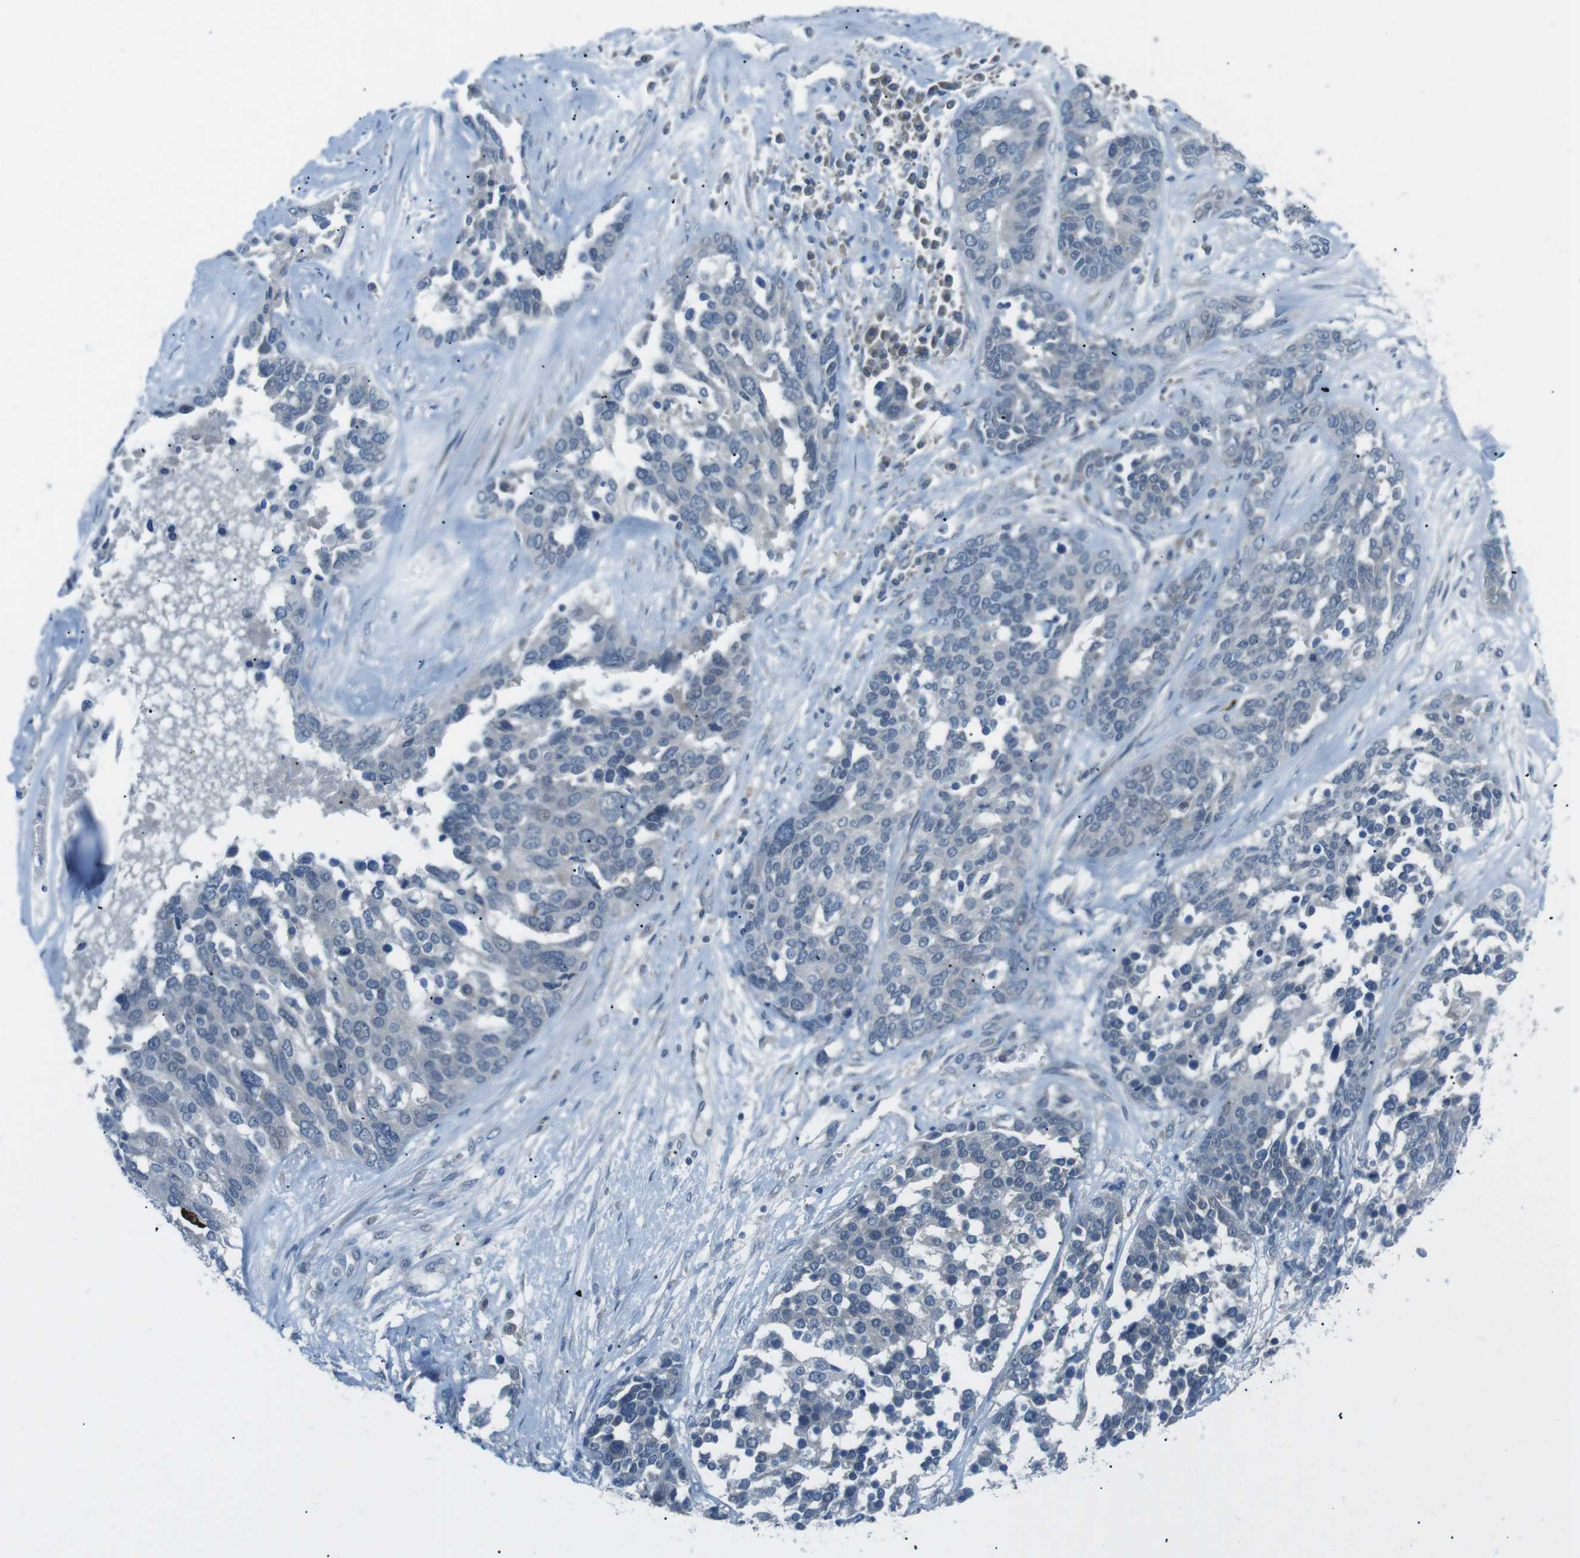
{"staining": {"intensity": "negative", "quantity": "none", "location": "none"}, "tissue": "ovarian cancer", "cell_type": "Tumor cells", "image_type": "cancer", "snomed": [{"axis": "morphology", "description": "Cystadenocarcinoma, serous, NOS"}, {"axis": "topography", "description": "Ovary"}], "caption": "Immunohistochemistry (IHC) histopathology image of human serous cystadenocarcinoma (ovarian) stained for a protein (brown), which reveals no staining in tumor cells. (DAB immunohistochemistry (IHC) with hematoxylin counter stain).", "gene": "FCRLA", "patient": {"sex": "female", "age": 44}}